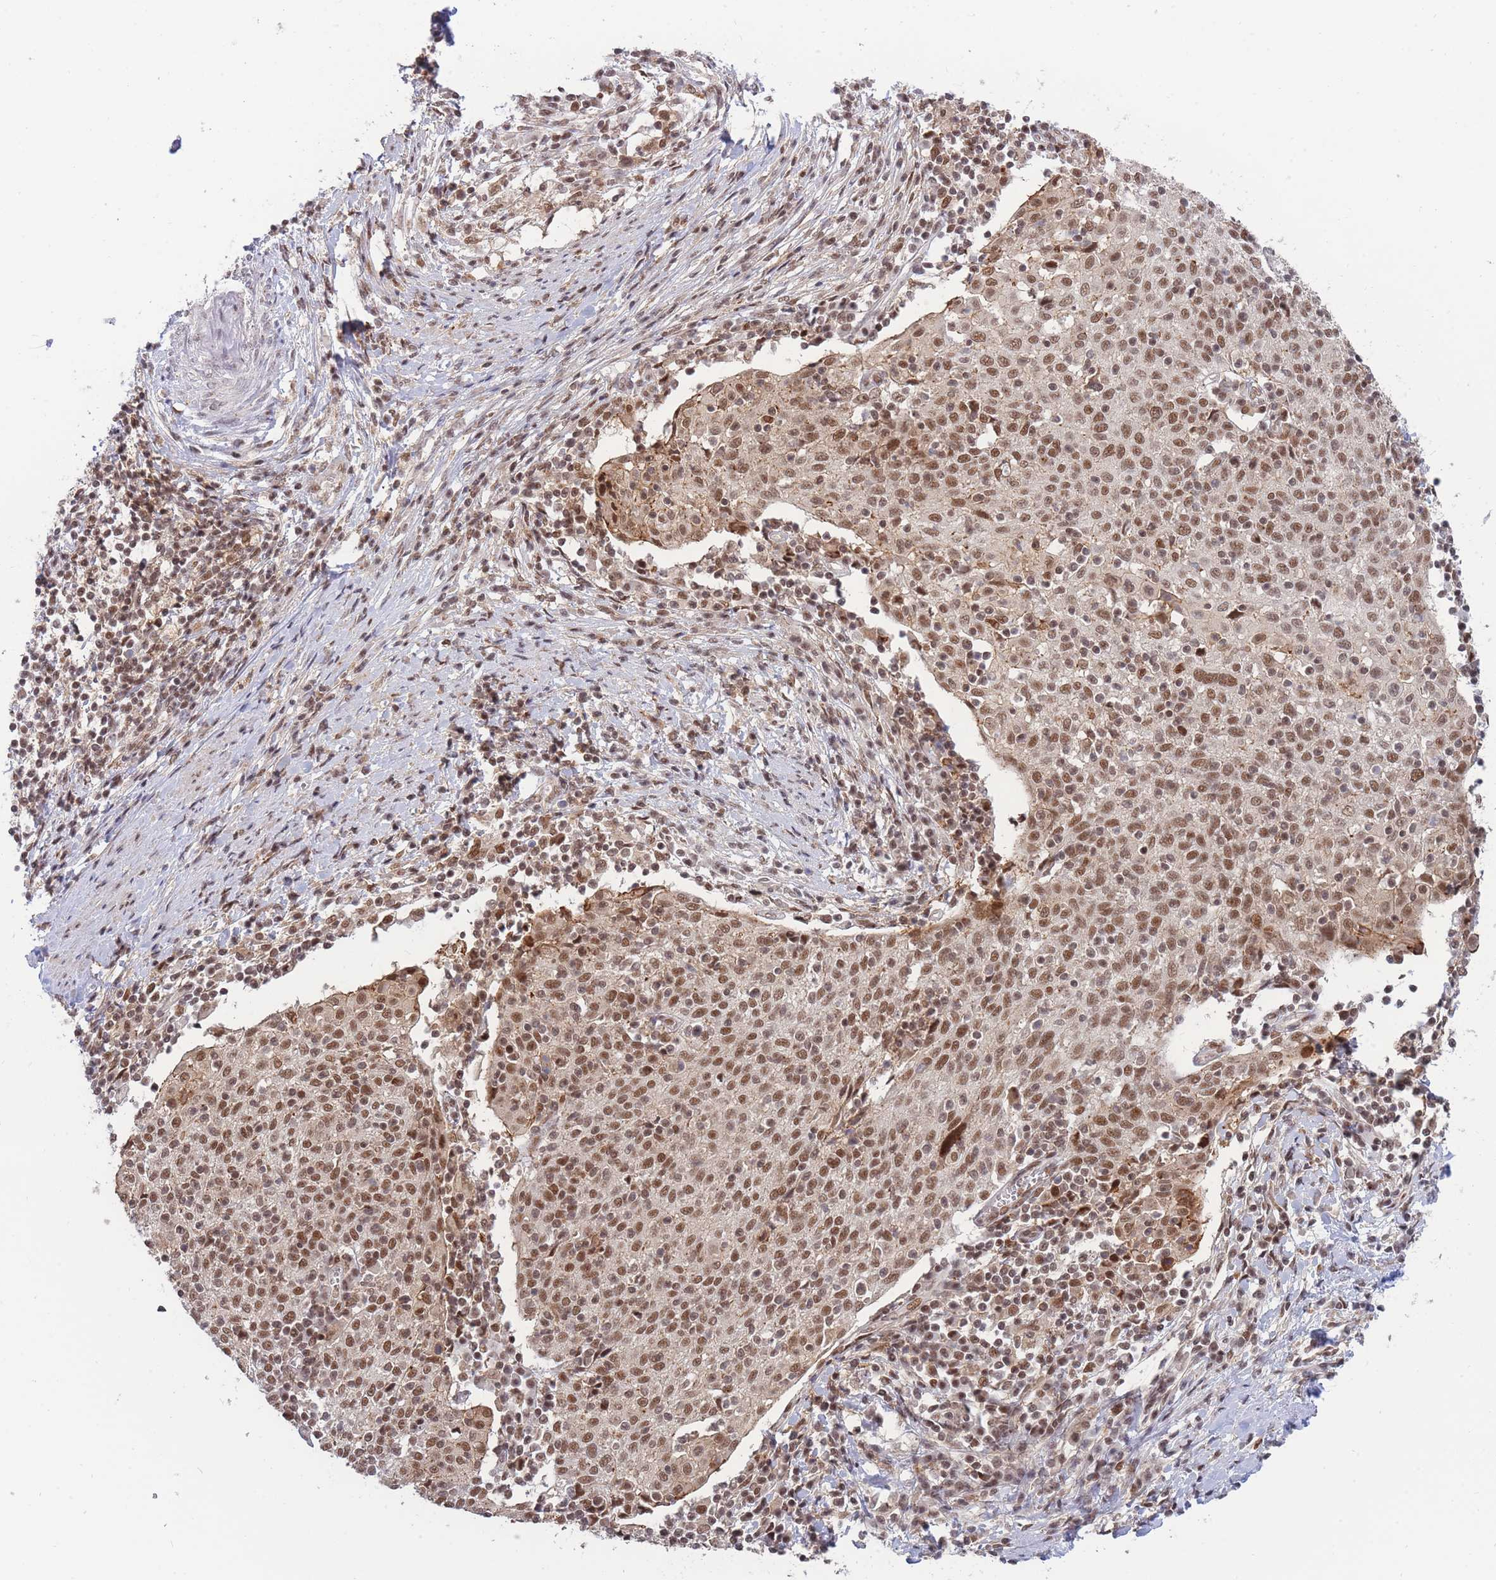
{"staining": {"intensity": "moderate", "quantity": ">75%", "location": "cytoplasmic/membranous,nuclear"}, "tissue": "cervical cancer", "cell_type": "Tumor cells", "image_type": "cancer", "snomed": [{"axis": "morphology", "description": "Squamous cell carcinoma, NOS"}, {"axis": "topography", "description": "Cervix"}], "caption": "DAB (3,3'-diaminobenzidine) immunohistochemical staining of human cervical cancer demonstrates moderate cytoplasmic/membranous and nuclear protein positivity in approximately >75% of tumor cells.", "gene": "BOD1L1", "patient": {"sex": "female", "age": 52}}